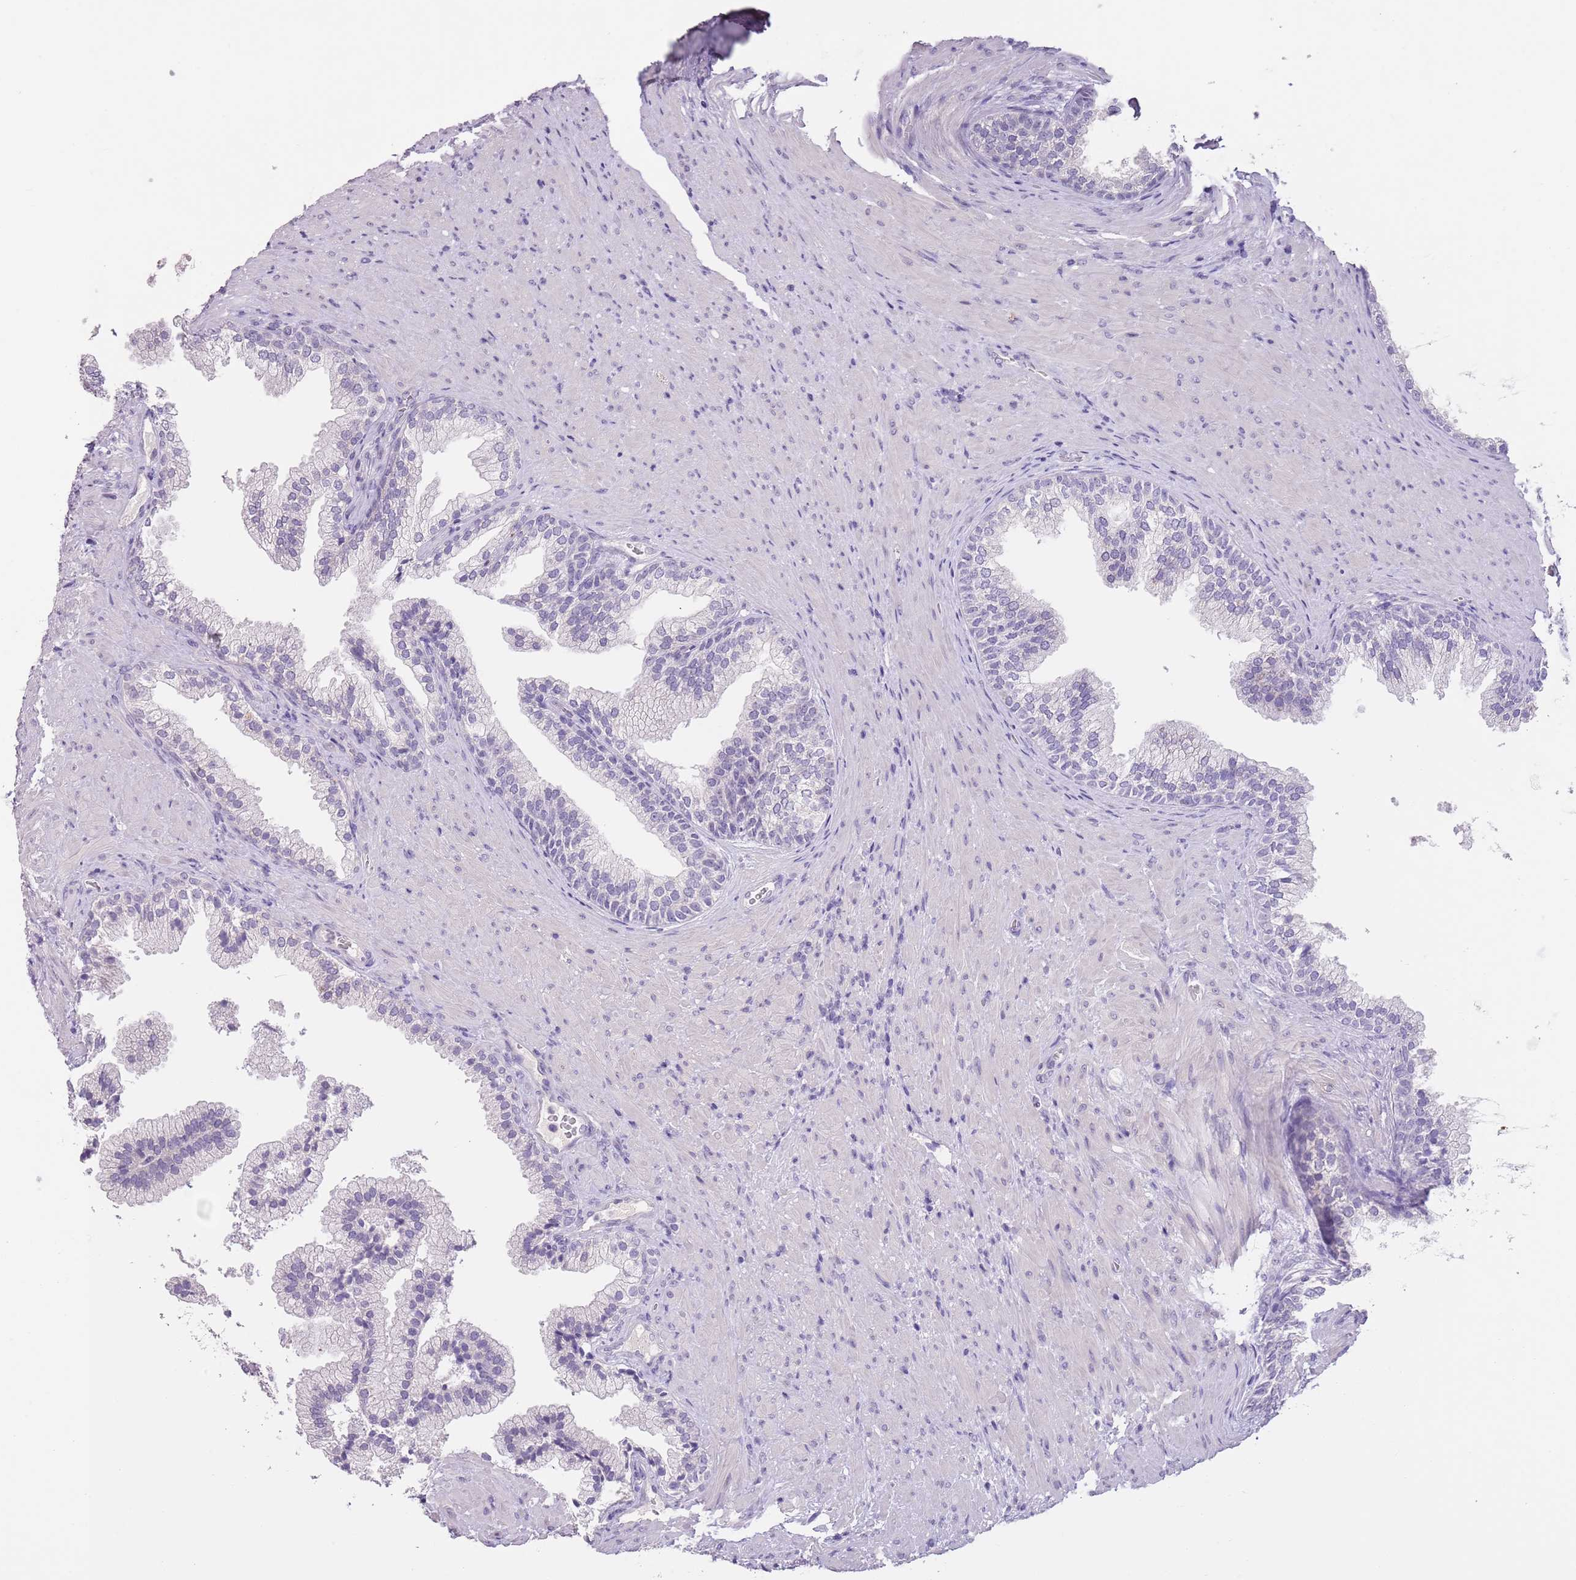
{"staining": {"intensity": "negative", "quantity": "none", "location": "none"}, "tissue": "prostate", "cell_type": "Glandular cells", "image_type": "normal", "snomed": [{"axis": "morphology", "description": "Normal tissue, NOS"}, {"axis": "topography", "description": "Prostate"}], "caption": "This is an IHC image of unremarkable prostate. There is no expression in glandular cells.", "gene": "SLC35E3", "patient": {"sex": "male", "age": 76}}